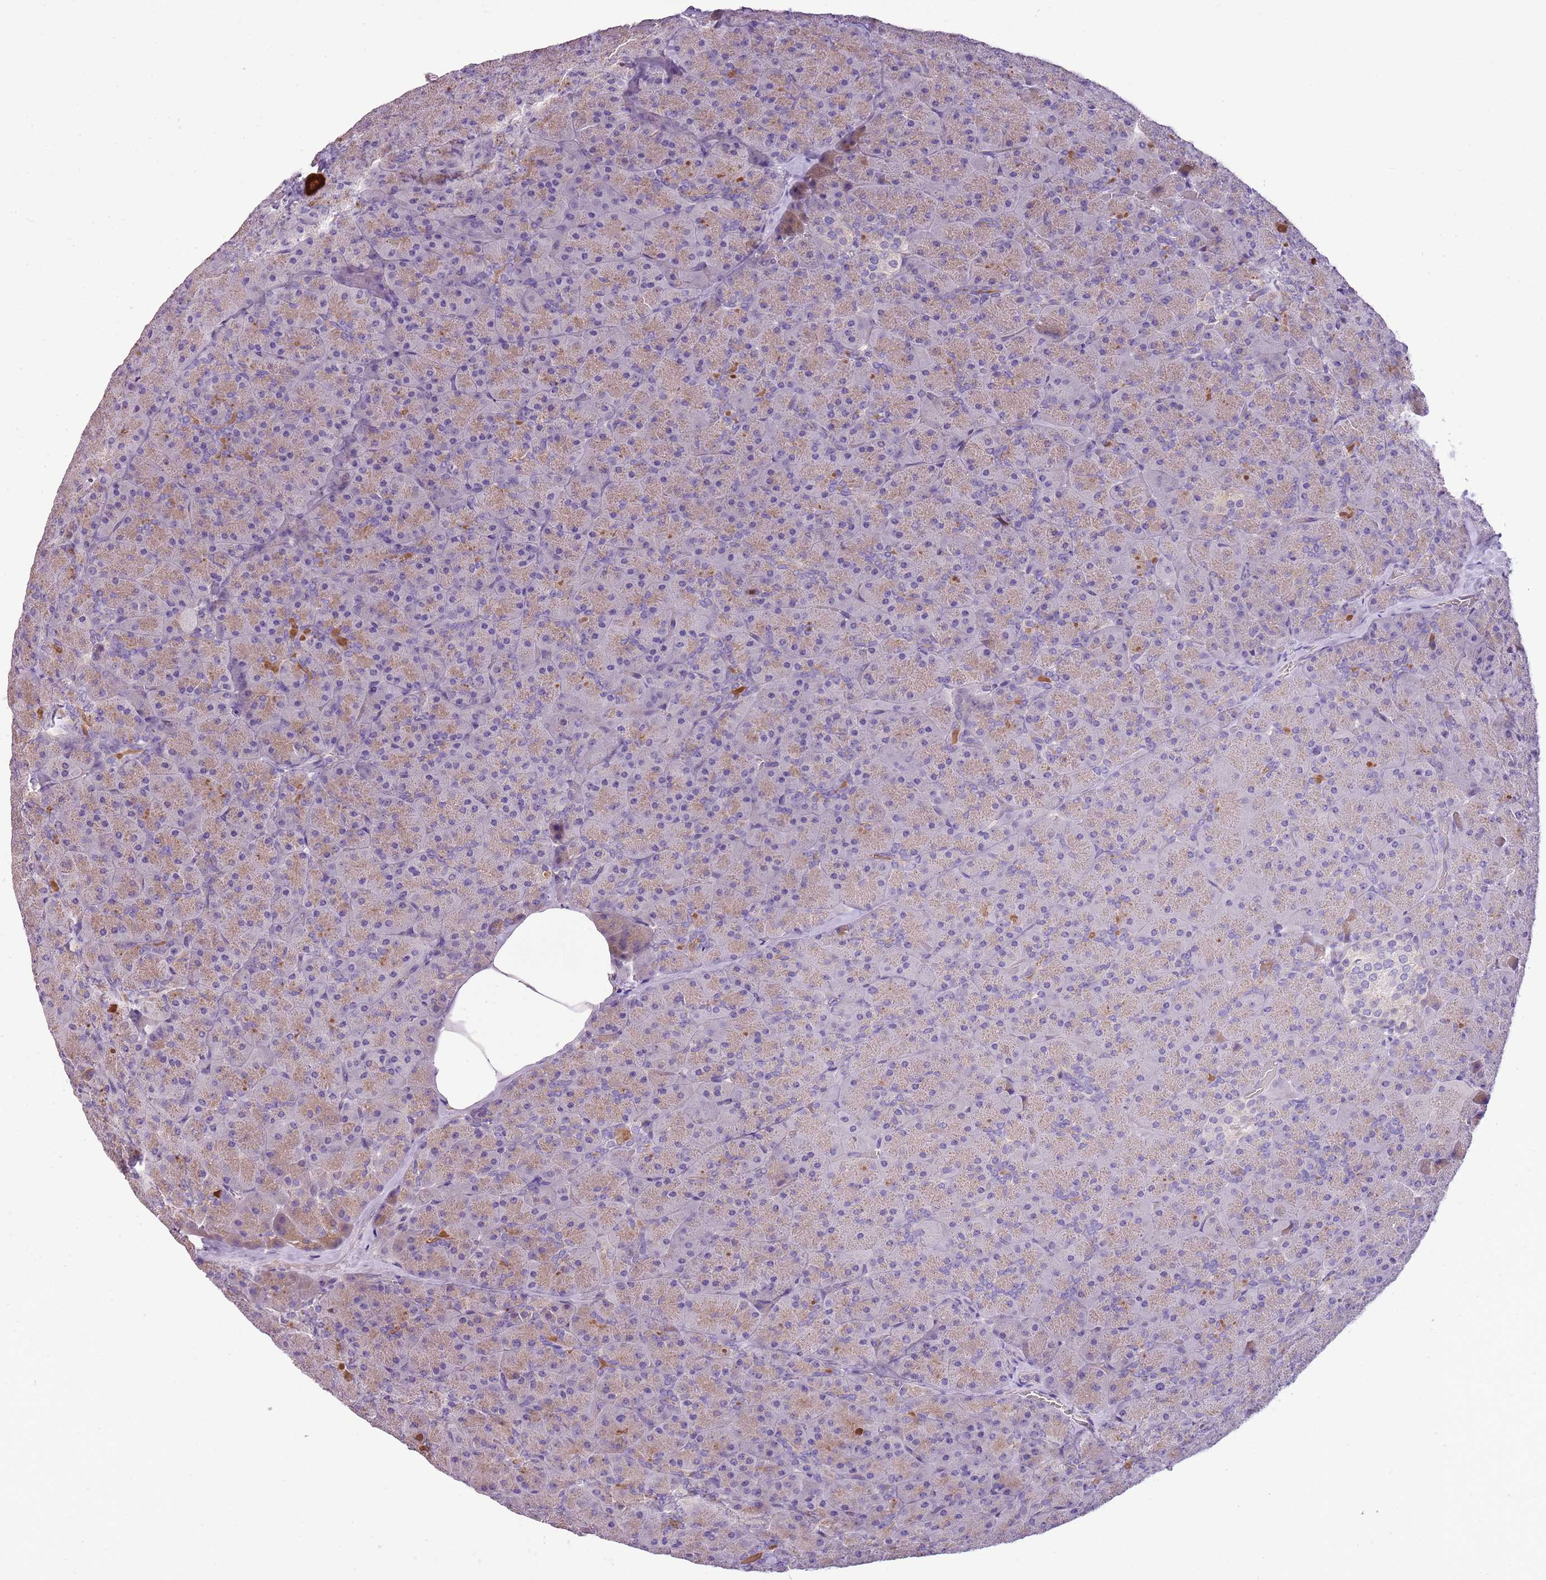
{"staining": {"intensity": "weak", "quantity": "25%-75%", "location": "cytoplasmic/membranous"}, "tissue": "pancreas", "cell_type": "Exocrine glandular cells", "image_type": "normal", "snomed": [{"axis": "morphology", "description": "Normal tissue, NOS"}, {"axis": "topography", "description": "Pancreas"}], "caption": "A low amount of weak cytoplasmic/membranous staining is present in approximately 25%-75% of exocrine glandular cells in benign pancreas.", "gene": "SCAMP5", "patient": {"sex": "male", "age": 36}}